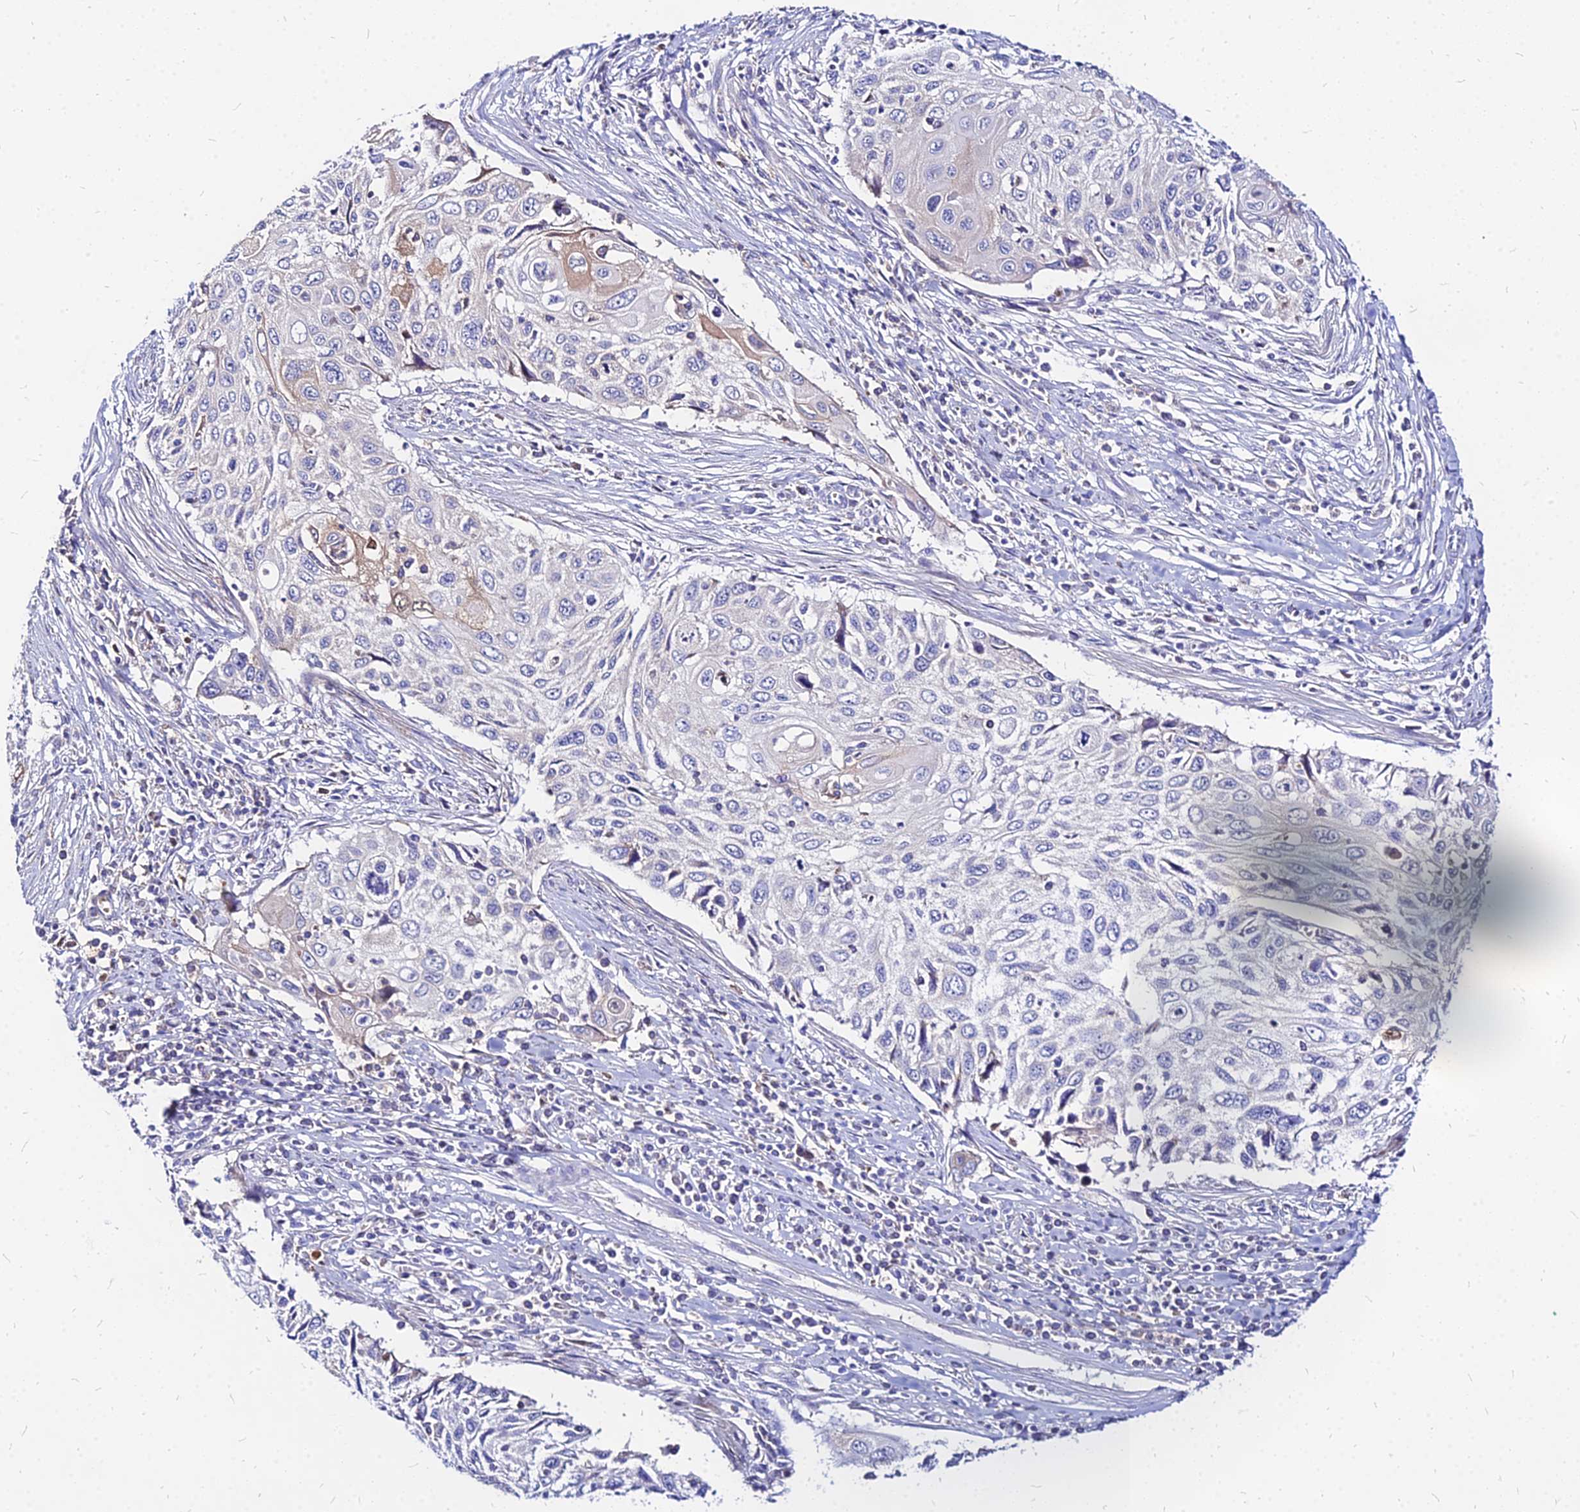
{"staining": {"intensity": "weak", "quantity": "<25%", "location": "cytoplasmic/membranous"}, "tissue": "cervical cancer", "cell_type": "Tumor cells", "image_type": "cancer", "snomed": [{"axis": "morphology", "description": "Squamous cell carcinoma, NOS"}, {"axis": "topography", "description": "Cervix"}], "caption": "DAB immunohistochemical staining of human squamous cell carcinoma (cervical) displays no significant staining in tumor cells.", "gene": "ACSM6", "patient": {"sex": "female", "age": 70}}